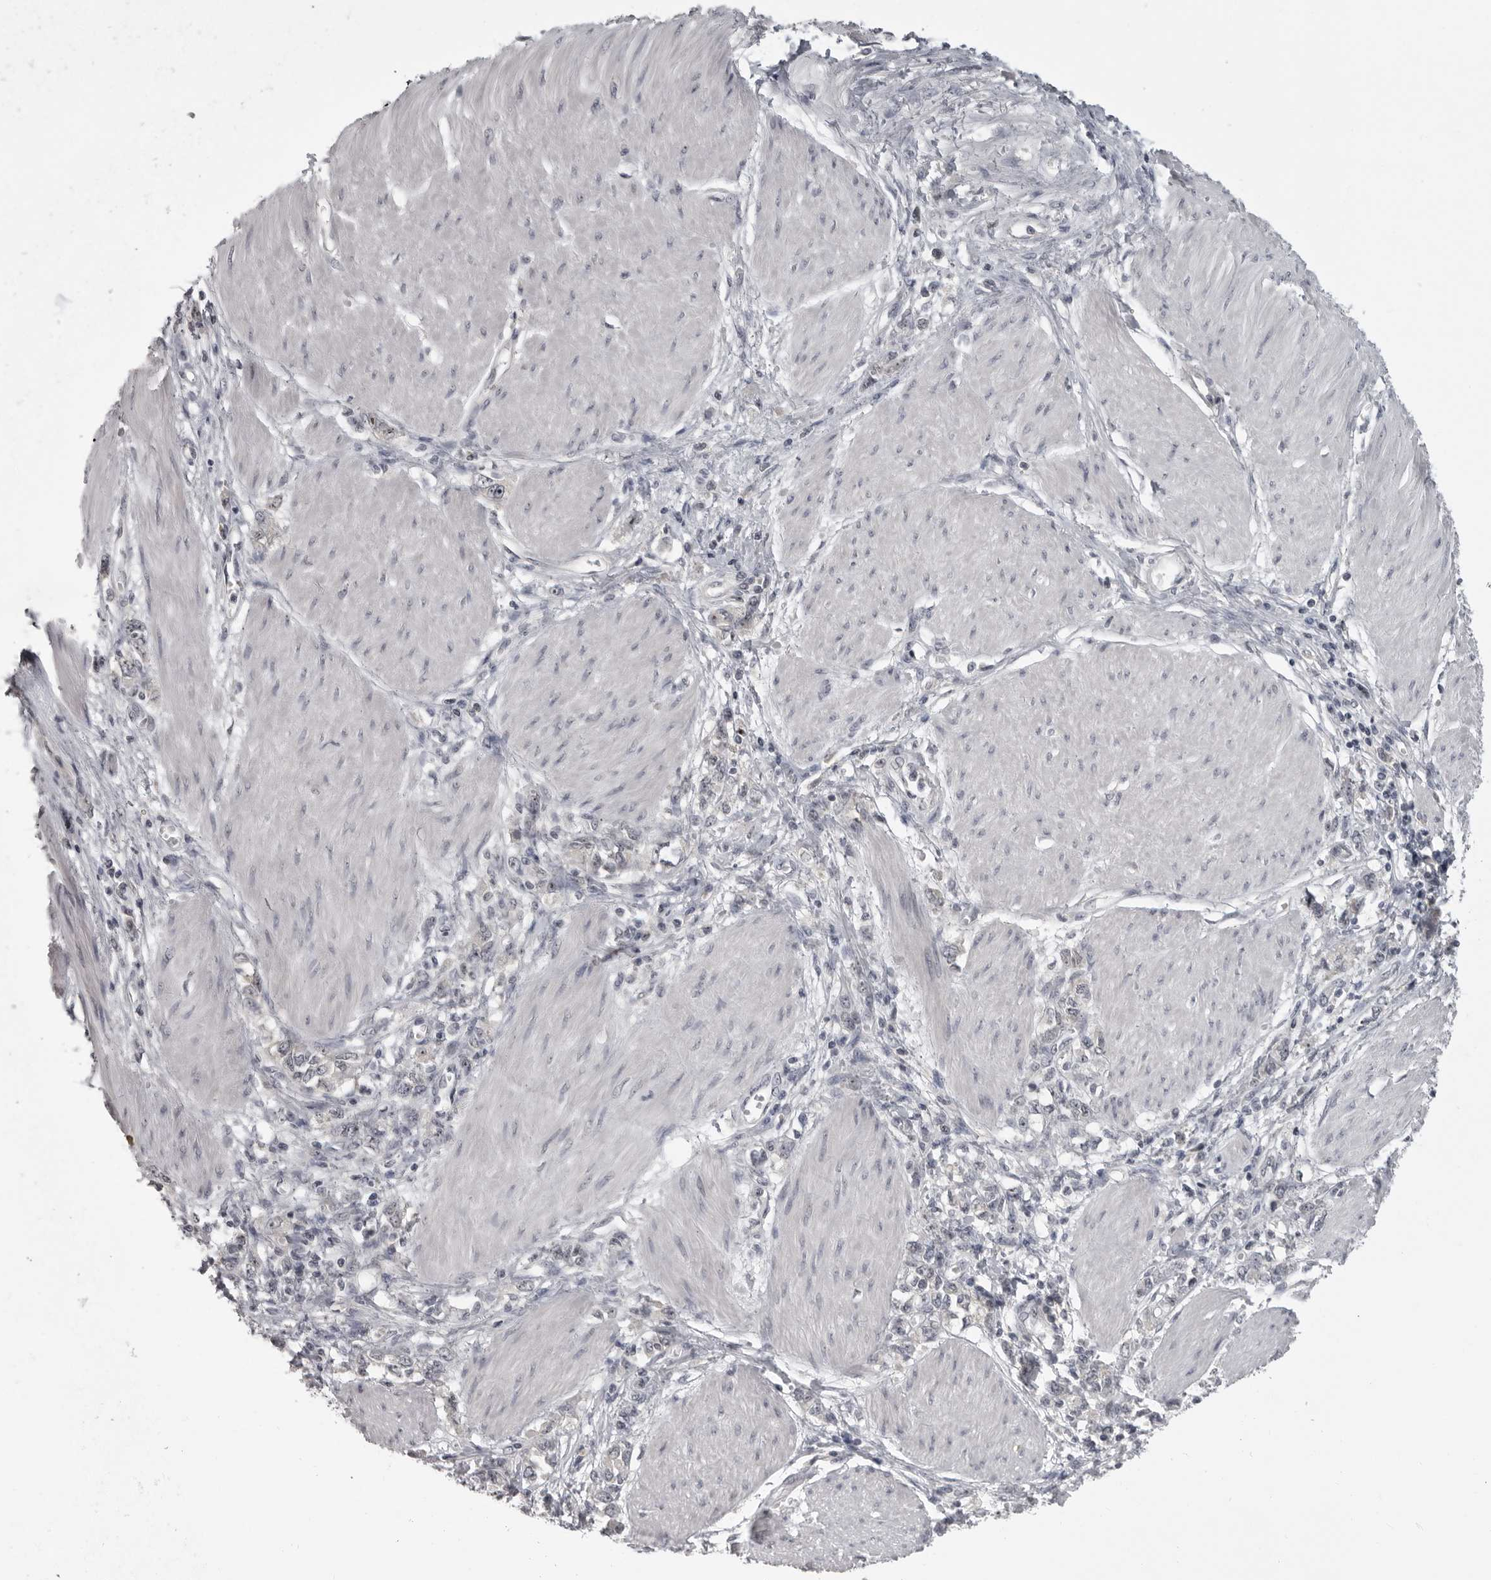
{"staining": {"intensity": "negative", "quantity": "none", "location": "none"}, "tissue": "stomach cancer", "cell_type": "Tumor cells", "image_type": "cancer", "snomed": [{"axis": "morphology", "description": "Adenocarcinoma, NOS"}, {"axis": "topography", "description": "Stomach"}], "caption": "Immunohistochemistry photomicrograph of adenocarcinoma (stomach) stained for a protein (brown), which shows no positivity in tumor cells.", "gene": "MRTO4", "patient": {"sex": "female", "age": 76}}